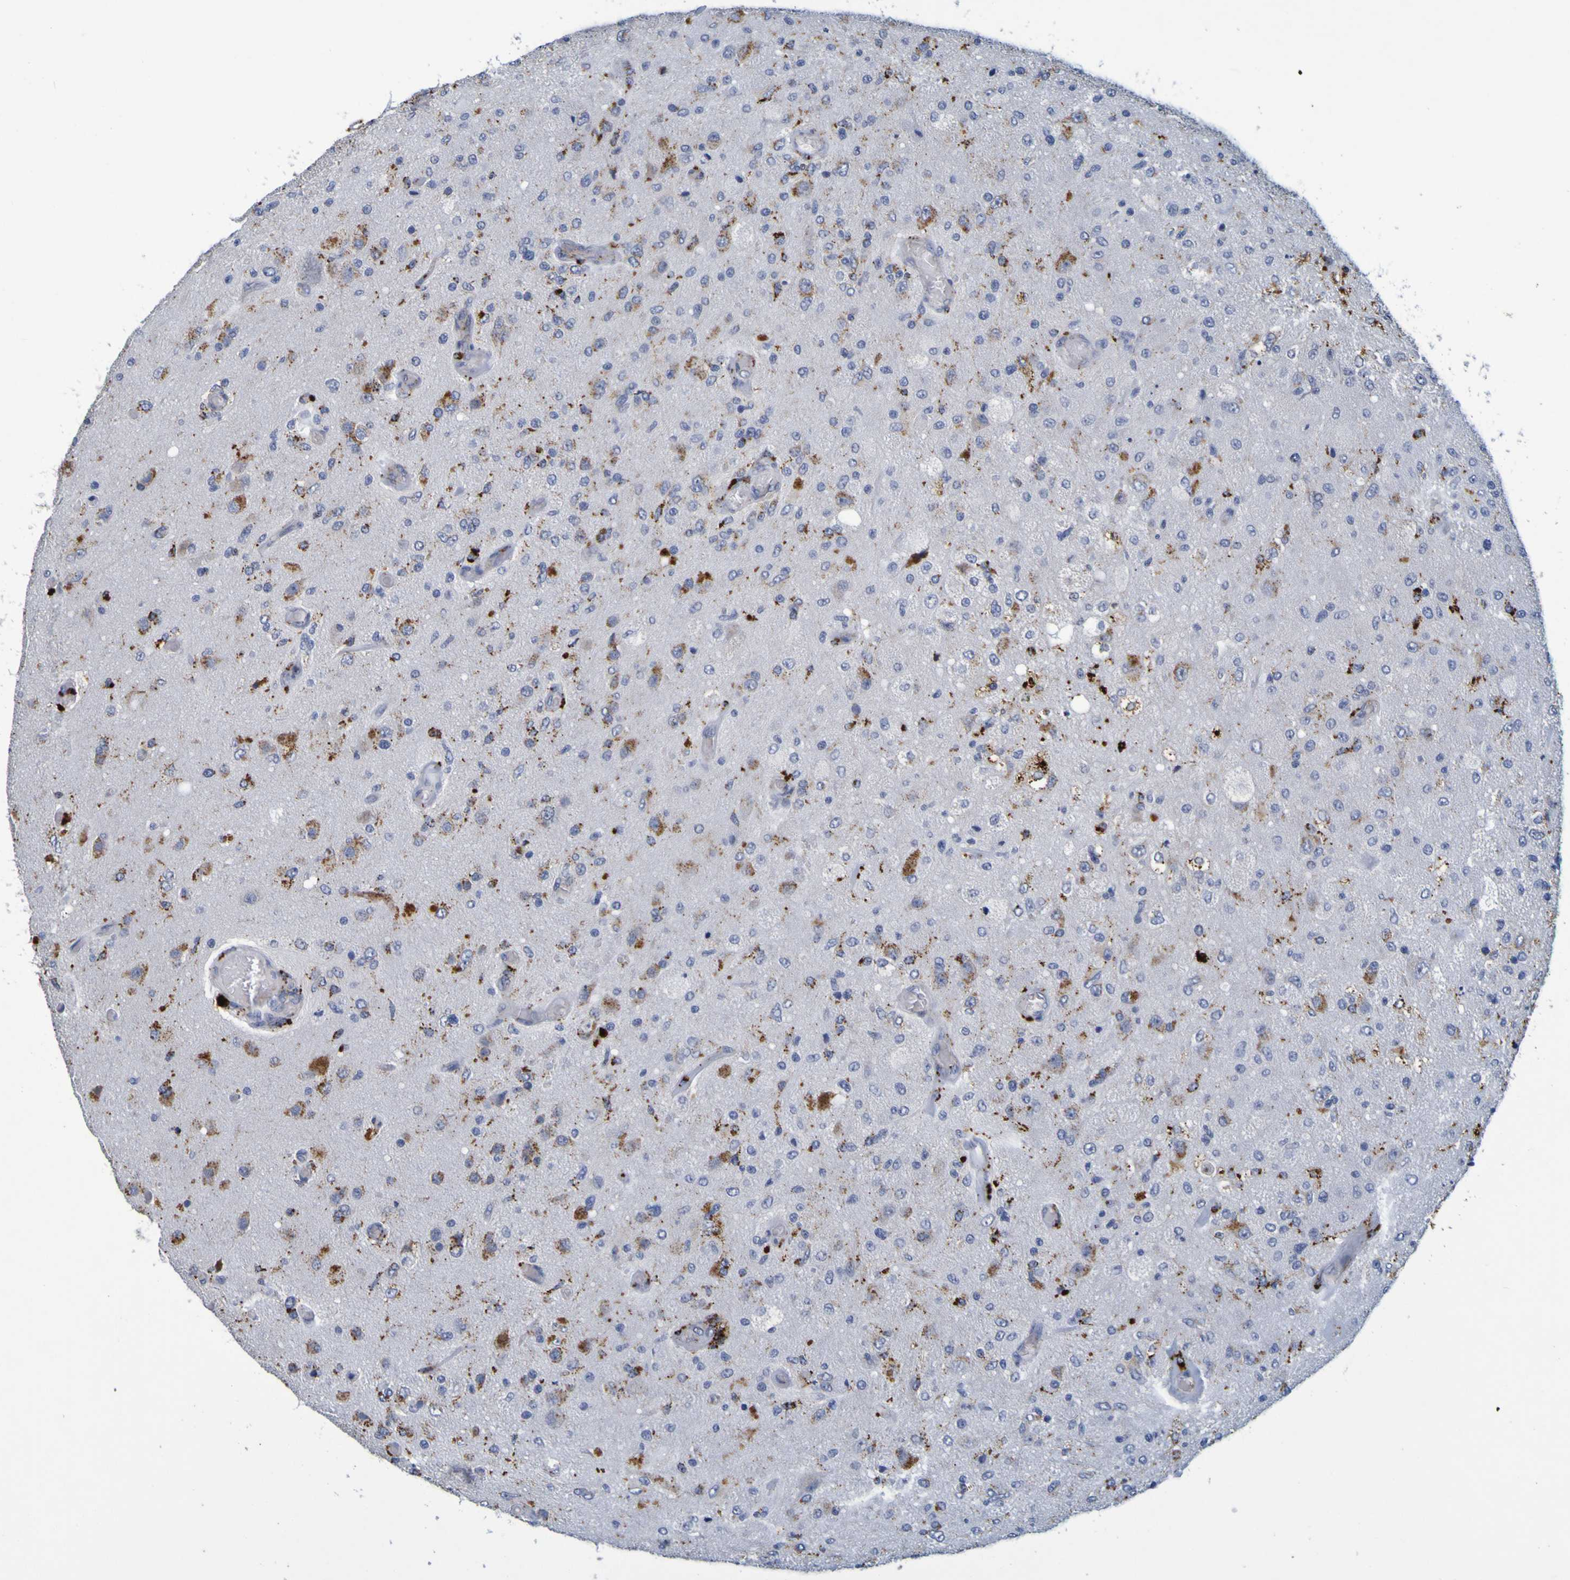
{"staining": {"intensity": "moderate", "quantity": "25%-75%", "location": "cytoplasmic/membranous"}, "tissue": "glioma", "cell_type": "Tumor cells", "image_type": "cancer", "snomed": [{"axis": "morphology", "description": "Normal tissue, NOS"}, {"axis": "morphology", "description": "Glioma, malignant, High grade"}, {"axis": "topography", "description": "Cerebral cortex"}], "caption": "Malignant high-grade glioma stained for a protein (brown) displays moderate cytoplasmic/membranous positive staining in about 25%-75% of tumor cells.", "gene": "TPH1", "patient": {"sex": "male", "age": 77}}